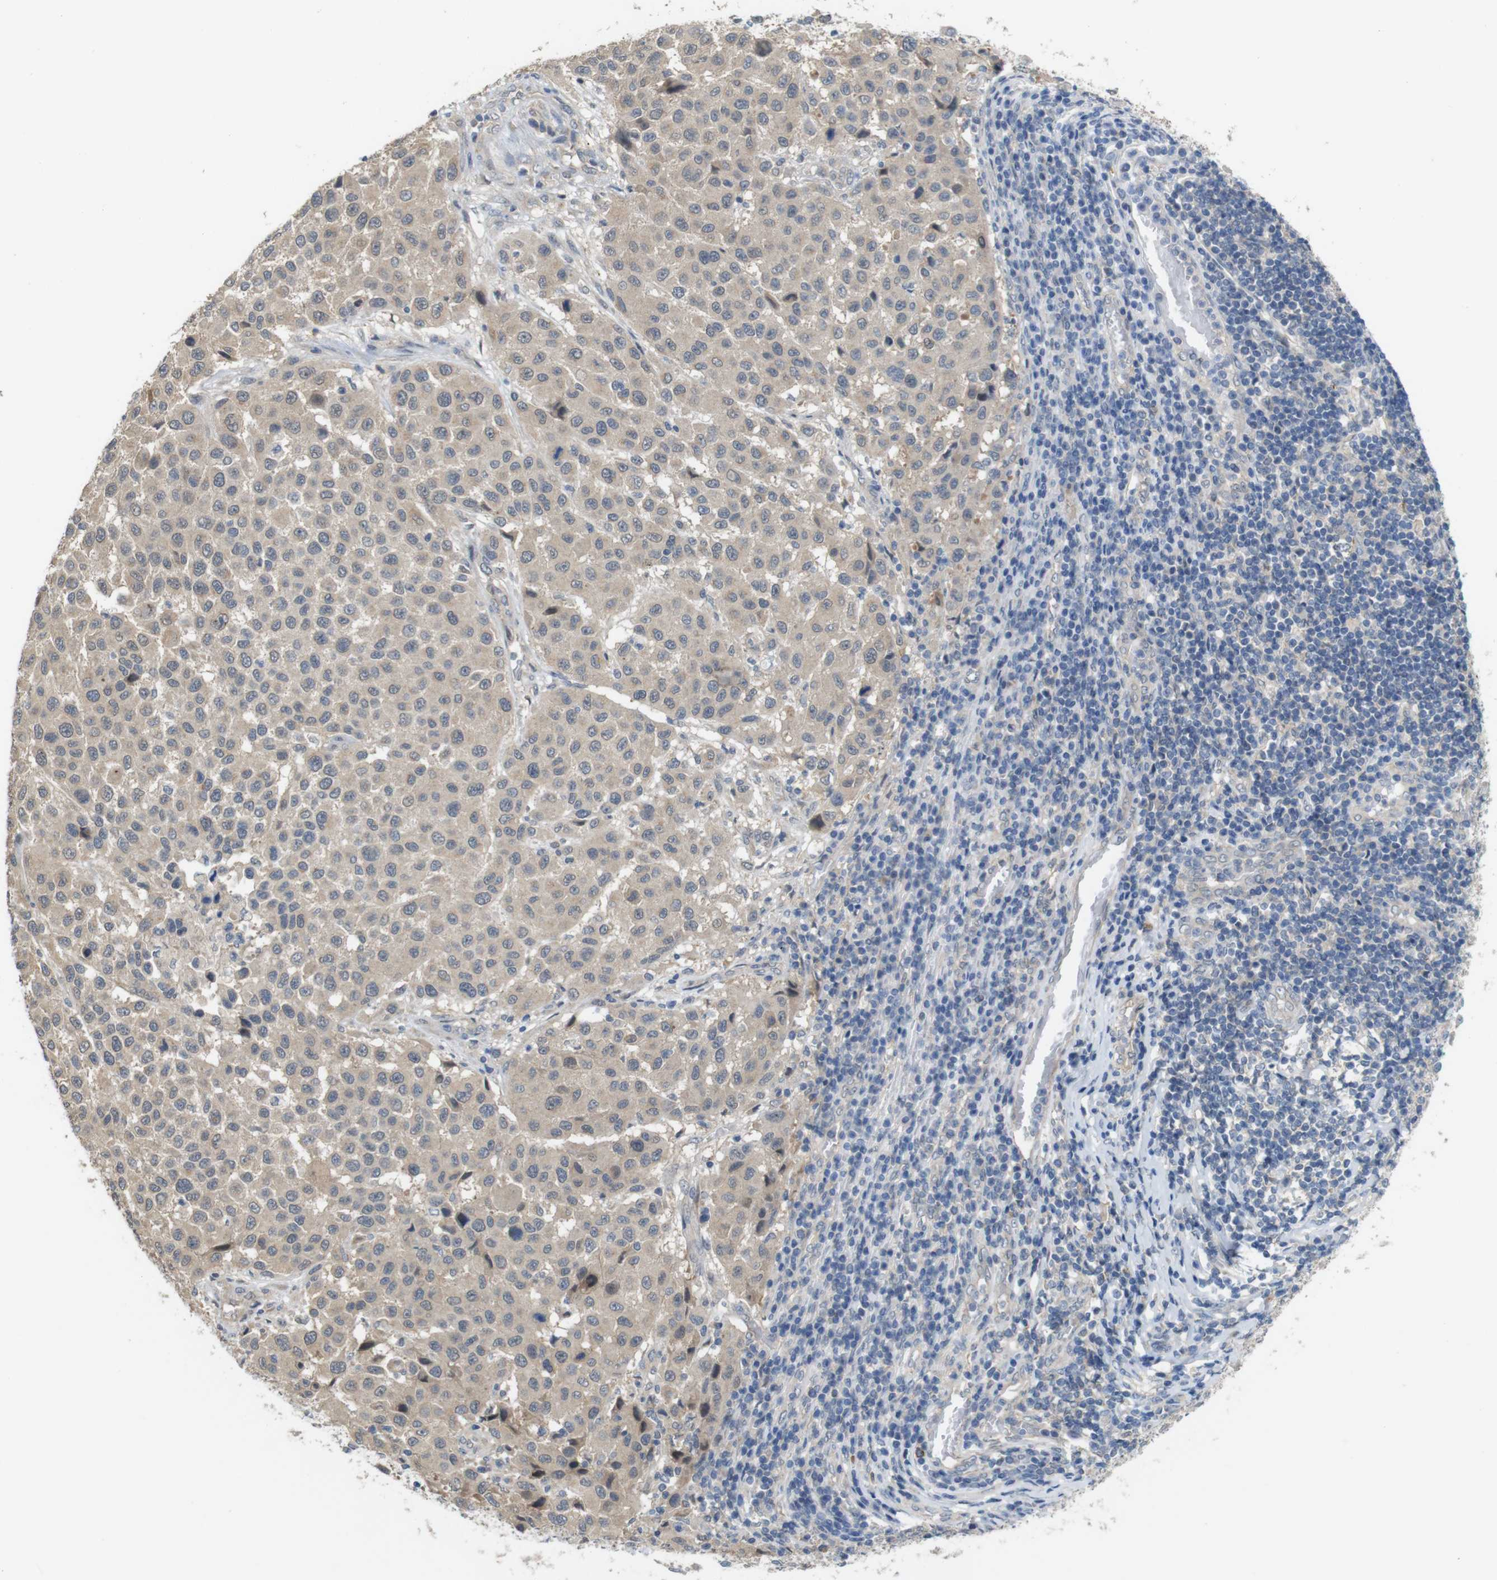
{"staining": {"intensity": "weak", "quantity": ">75%", "location": "cytoplasmic/membranous"}, "tissue": "melanoma", "cell_type": "Tumor cells", "image_type": "cancer", "snomed": [{"axis": "morphology", "description": "Malignant melanoma, Metastatic site"}, {"axis": "topography", "description": "Lymph node"}], "caption": "Malignant melanoma (metastatic site) tissue reveals weak cytoplasmic/membranous positivity in about >75% of tumor cells", "gene": "CDC34", "patient": {"sex": "male", "age": 61}}